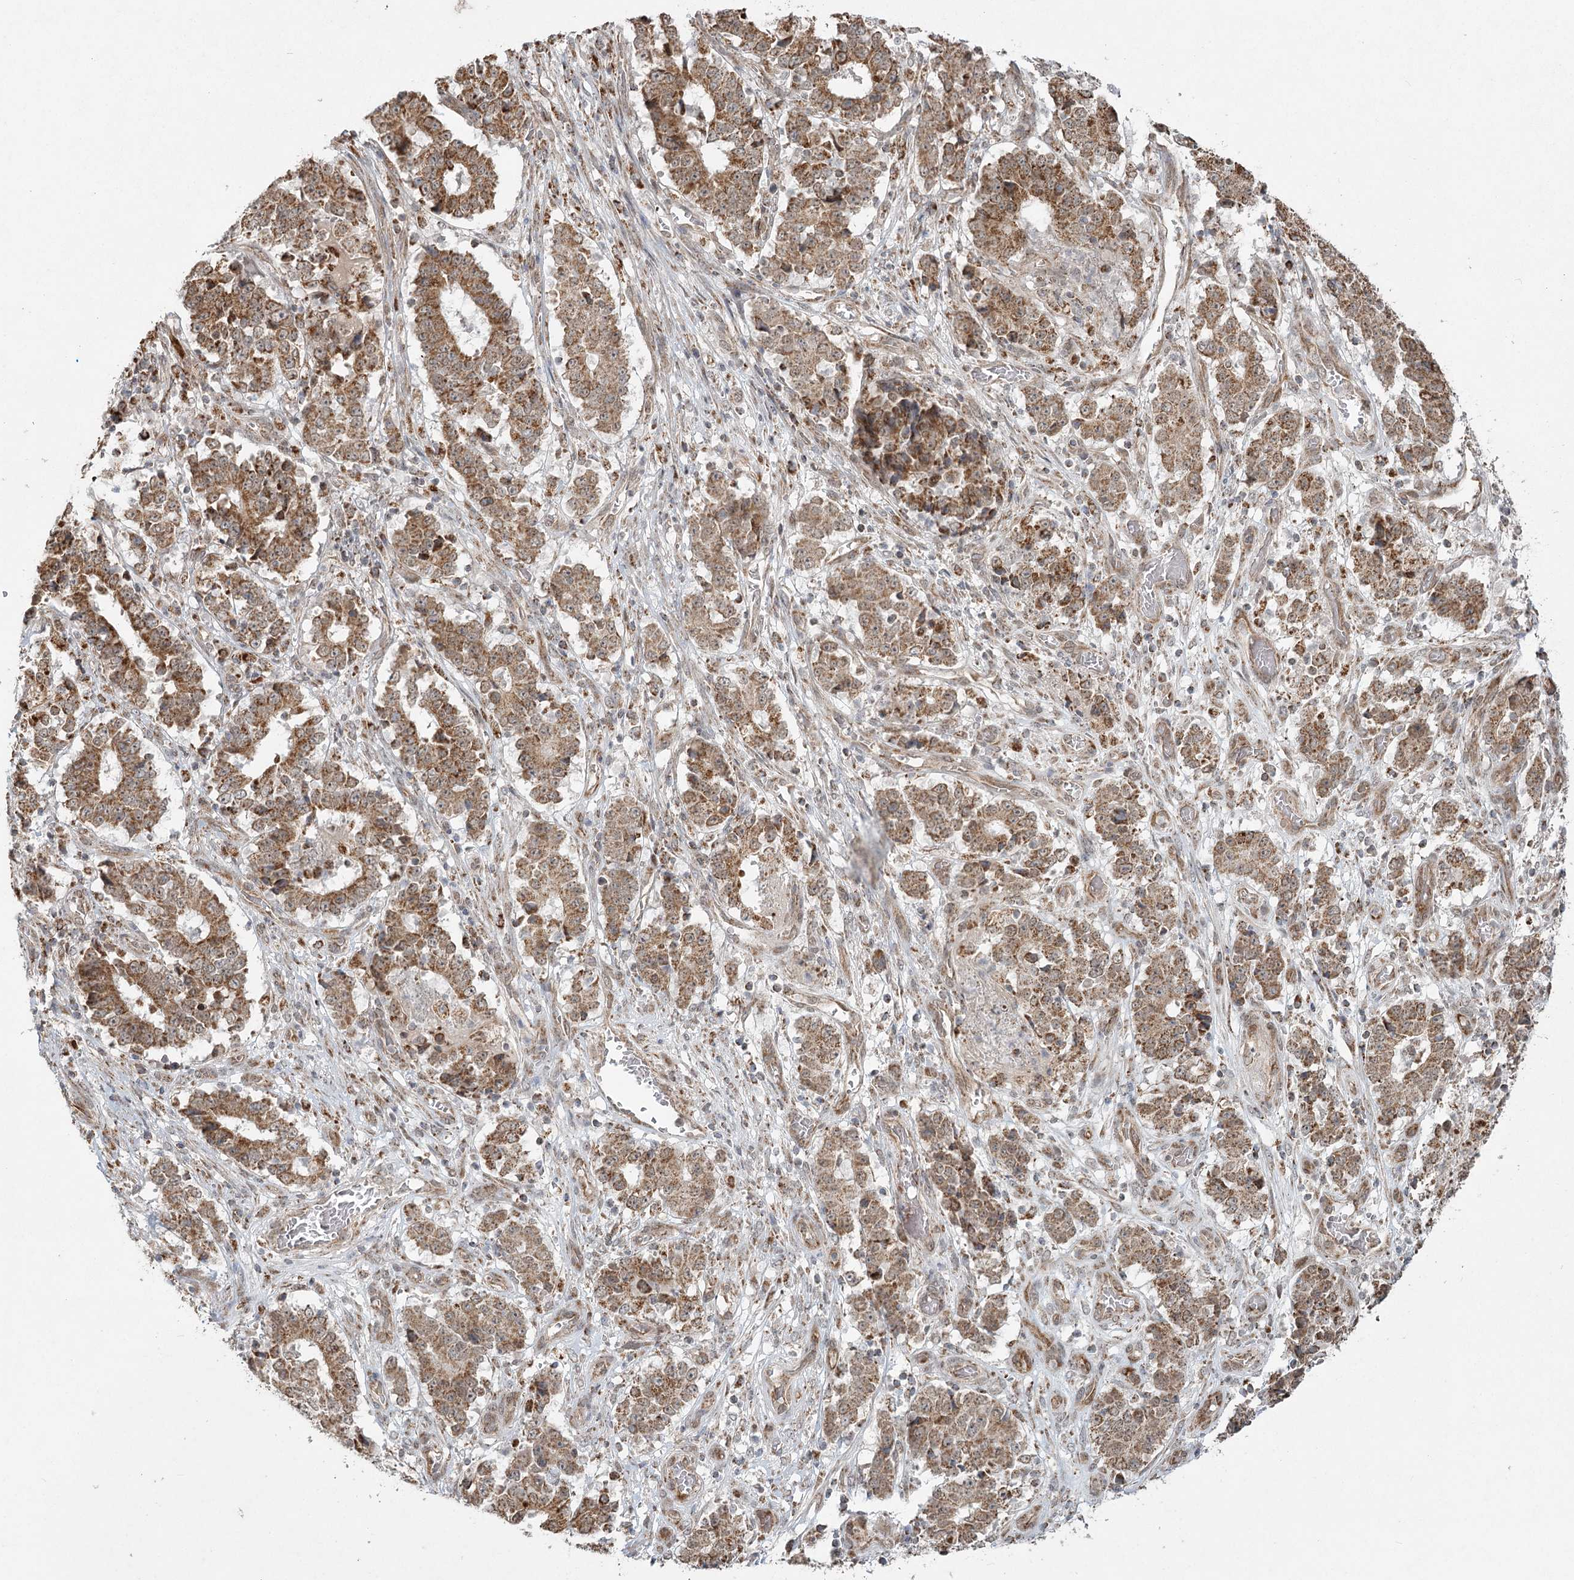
{"staining": {"intensity": "moderate", "quantity": ">75%", "location": "cytoplasmic/membranous"}, "tissue": "stomach cancer", "cell_type": "Tumor cells", "image_type": "cancer", "snomed": [{"axis": "morphology", "description": "Adenocarcinoma, NOS"}, {"axis": "topography", "description": "Stomach"}], "caption": "Immunohistochemistry (IHC) (DAB) staining of human adenocarcinoma (stomach) demonstrates moderate cytoplasmic/membranous protein staining in approximately >75% of tumor cells. (Stains: DAB (3,3'-diaminobenzidine) in brown, nuclei in blue, Microscopy: brightfield microscopy at high magnification).", "gene": "LACTB", "patient": {"sex": "male", "age": 59}}